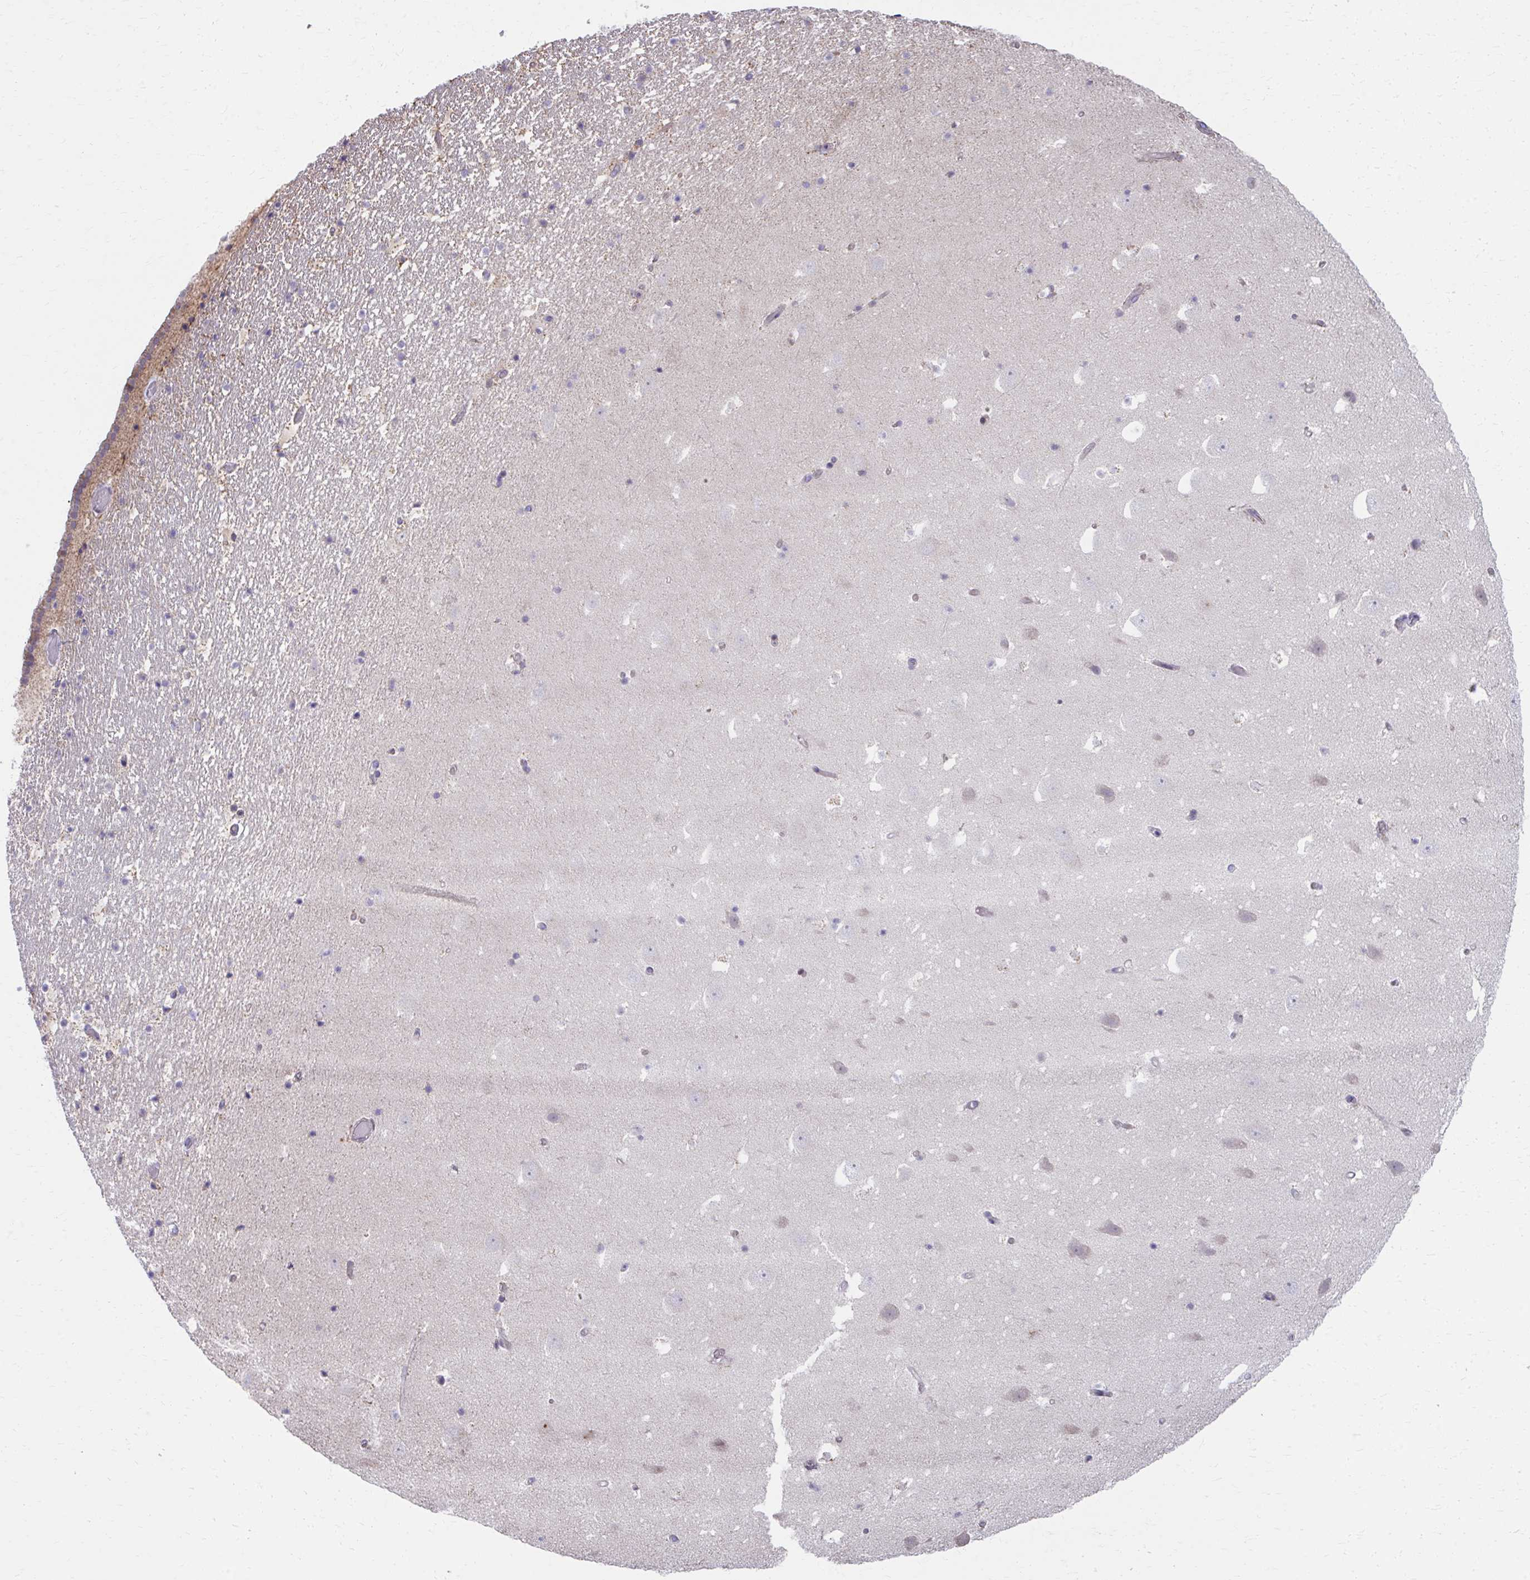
{"staining": {"intensity": "negative", "quantity": "none", "location": "none"}, "tissue": "hippocampus", "cell_type": "Glial cells", "image_type": "normal", "snomed": [{"axis": "morphology", "description": "Normal tissue, NOS"}, {"axis": "topography", "description": "Hippocampus"}], "caption": "This is a histopathology image of IHC staining of benign hippocampus, which shows no staining in glial cells. (DAB (3,3'-diaminobenzidine) IHC visualized using brightfield microscopy, high magnification).", "gene": "ZNF778", "patient": {"sex": "female", "age": 42}}